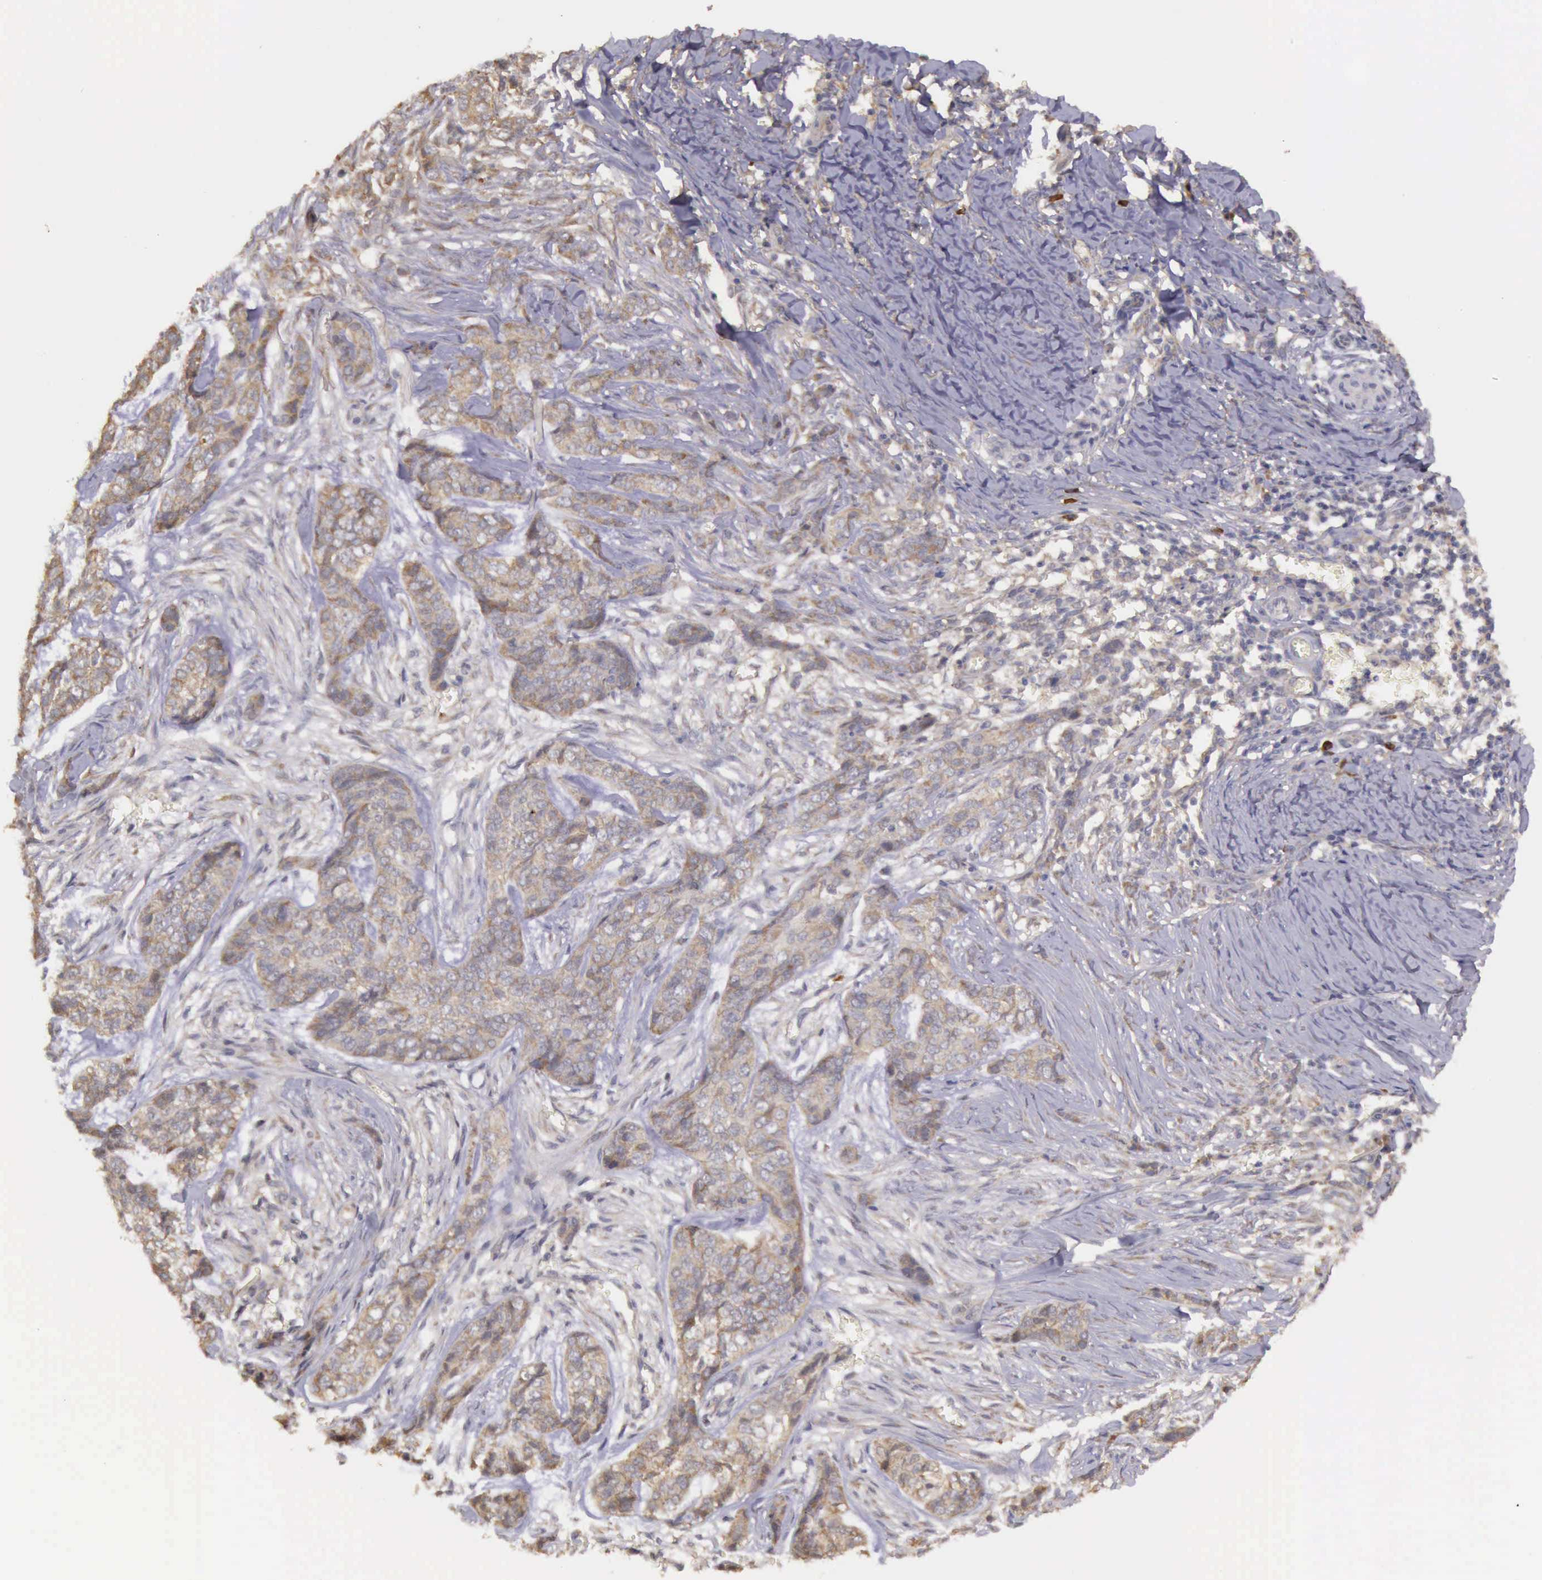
{"staining": {"intensity": "weak", "quantity": ">75%", "location": "cytoplasmic/membranous"}, "tissue": "skin cancer", "cell_type": "Tumor cells", "image_type": "cancer", "snomed": [{"axis": "morphology", "description": "Normal tissue, NOS"}, {"axis": "morphology", "description": "Basal cell carcinoma"}, {"axis": "topography", "description": "Skin"}], "caption": "About >75% of tumor cells in skin cancer (basal cell carcinoma) show weak cytoplasmic/membranous protein positivity as visualized by brown immunohistochemical staining.", "gene": "EIF5", "patient": {"sex": "female", "age": 65}}